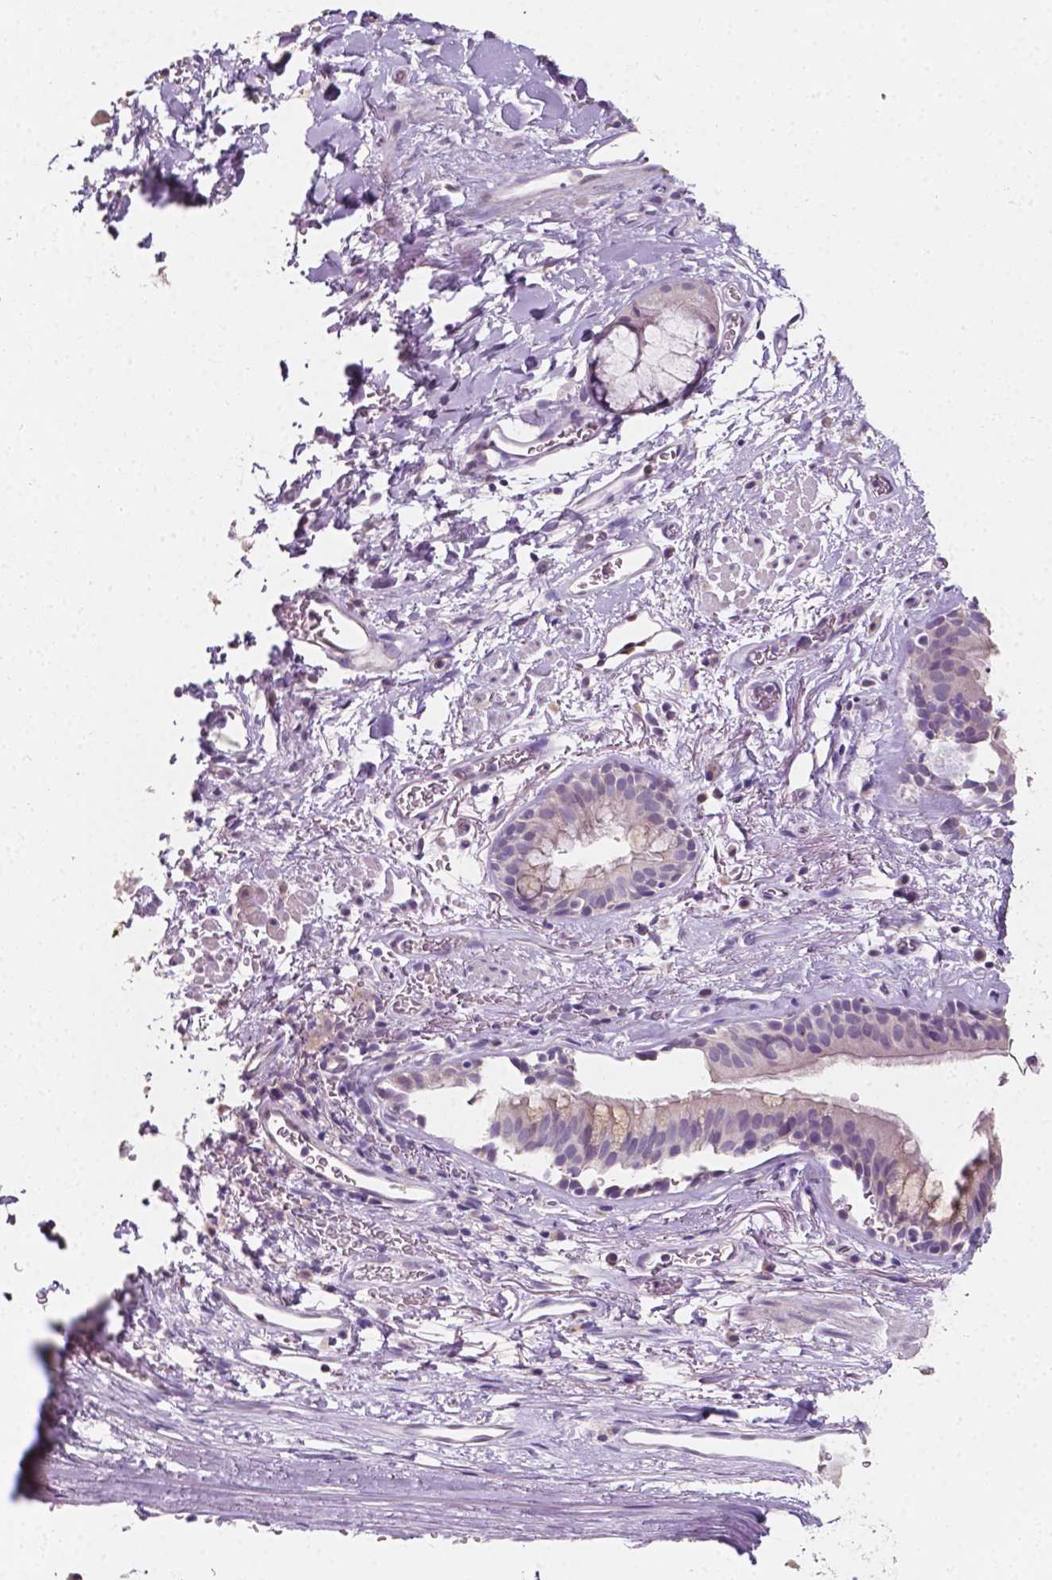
{"staining": {"intensity": "weak", "quantity": "<25%", "location": "cytoplasmic/membranous"}, "tissue": "bronchus", "cell_type": "Respiratory epithelial cells", "image_type": "normal", "snomed": [{"axis": "morphology", "description": "Normal tissue, NOS"}, {"axis": "topography", "description": "Cartilage tissue"}, {"axis": "topography", "description": "Bronchus"}], "caption": "Photomicrograph shows no protein staining in respiratory epithelial cells of benign bronchus. (DAB immunohistochemistry (IHC), high magnification).", "gene": "TAL1", "patient": {"sex": "male", "age": 58}}